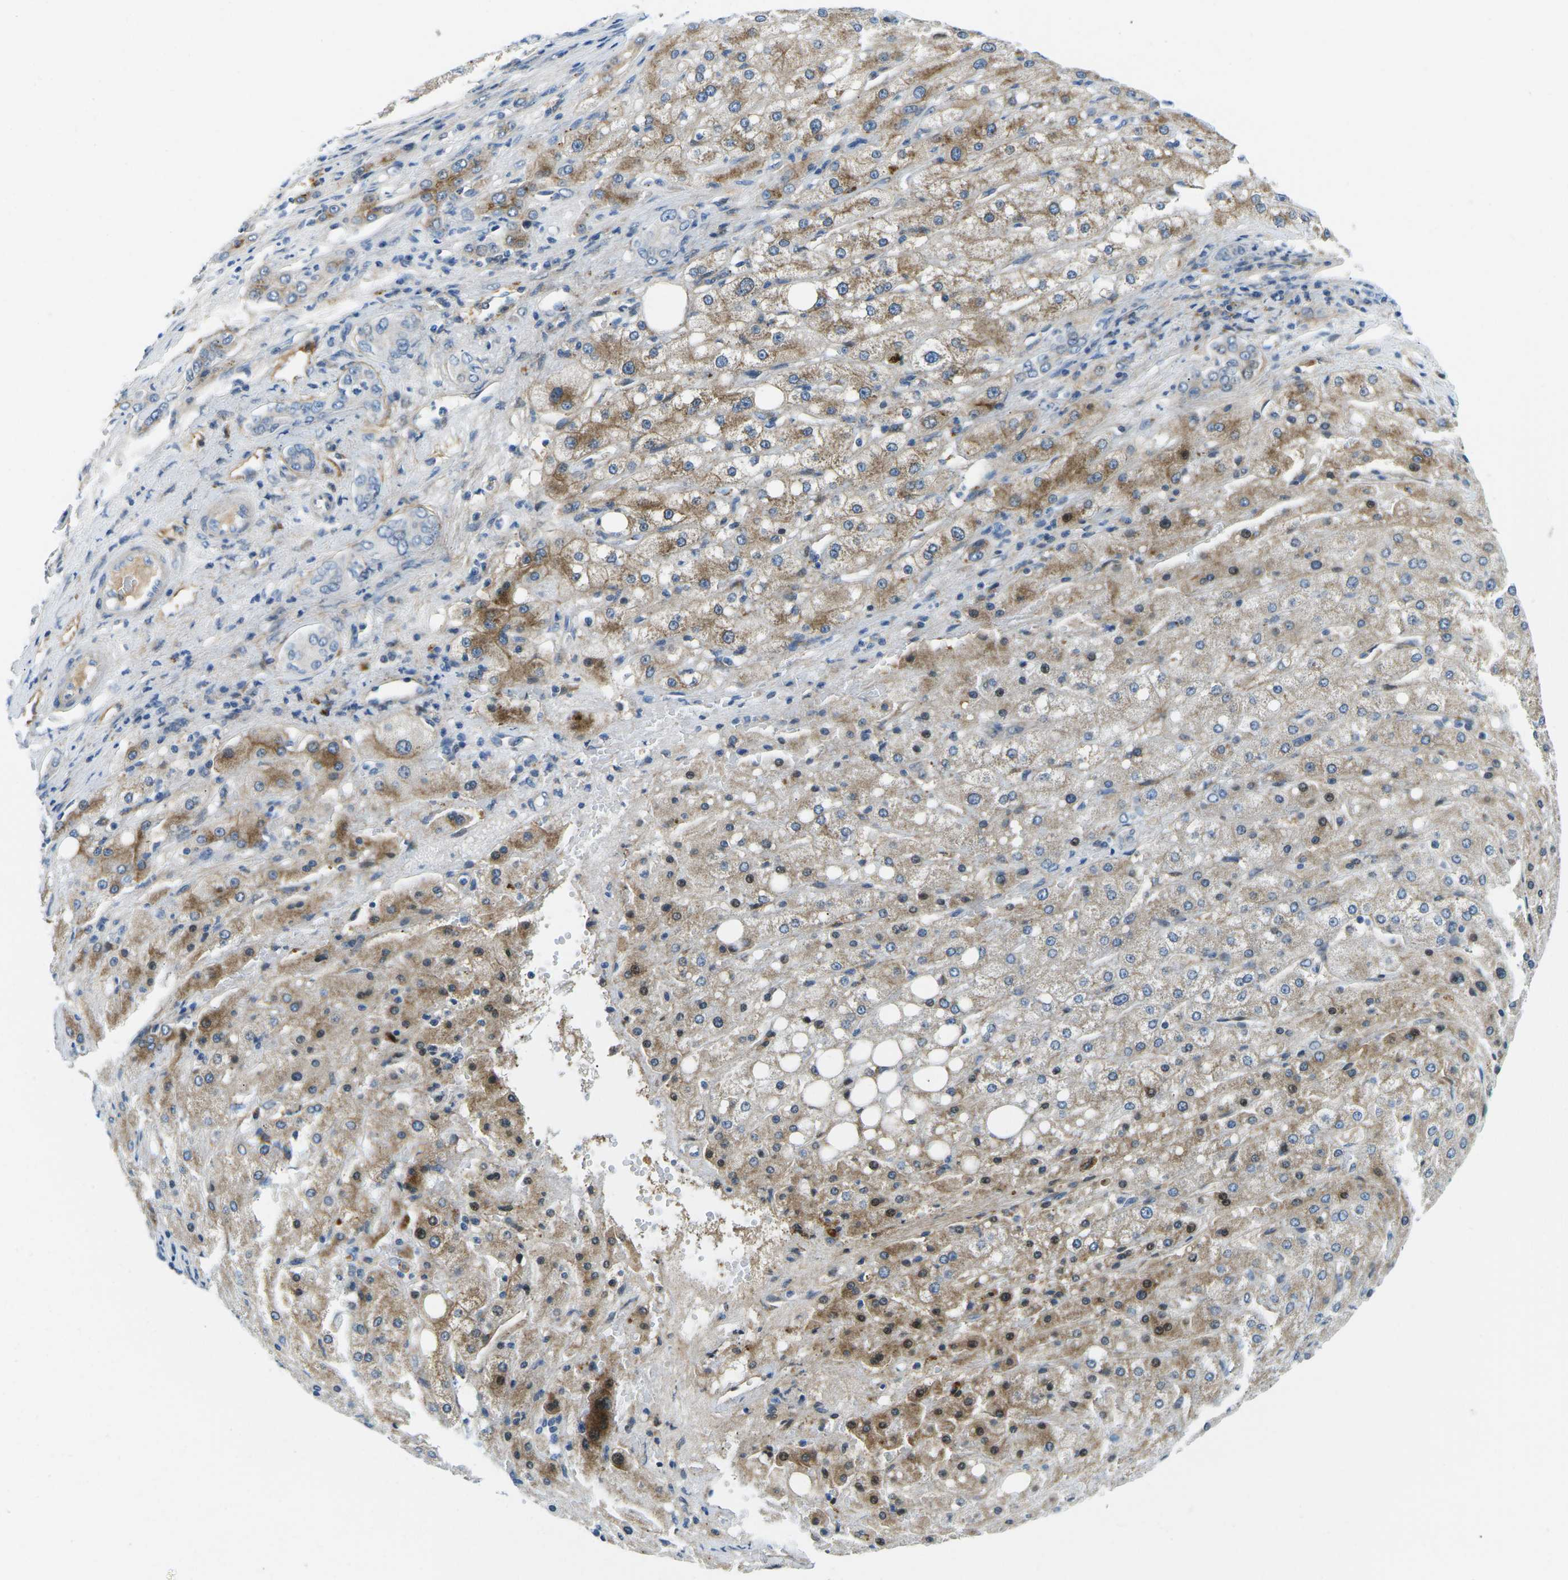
{"staining": {"intensity": "moderate", "quantity": "25%-75%", "location": "cytoplasmic/membranous"}, "tissue": "liver cancer", "cell_type": "Tumor cells", "image_type": "cancer", "snomed": [{"axis": "morphology", "description": "Carcinoma, Hepatocellular, NOS"}, {"axis": "topography", "description": "Liver"}], "caption": "This image reveals immunohistochemistry (IHC) staining of liver hepatocellular carcinoma, with medium moderate cytoplasmic/membranous positivity in approximately 25%-75% of tumor cells.", "gene": "CFB", "patient": {"sex": "male", "age": 80}}